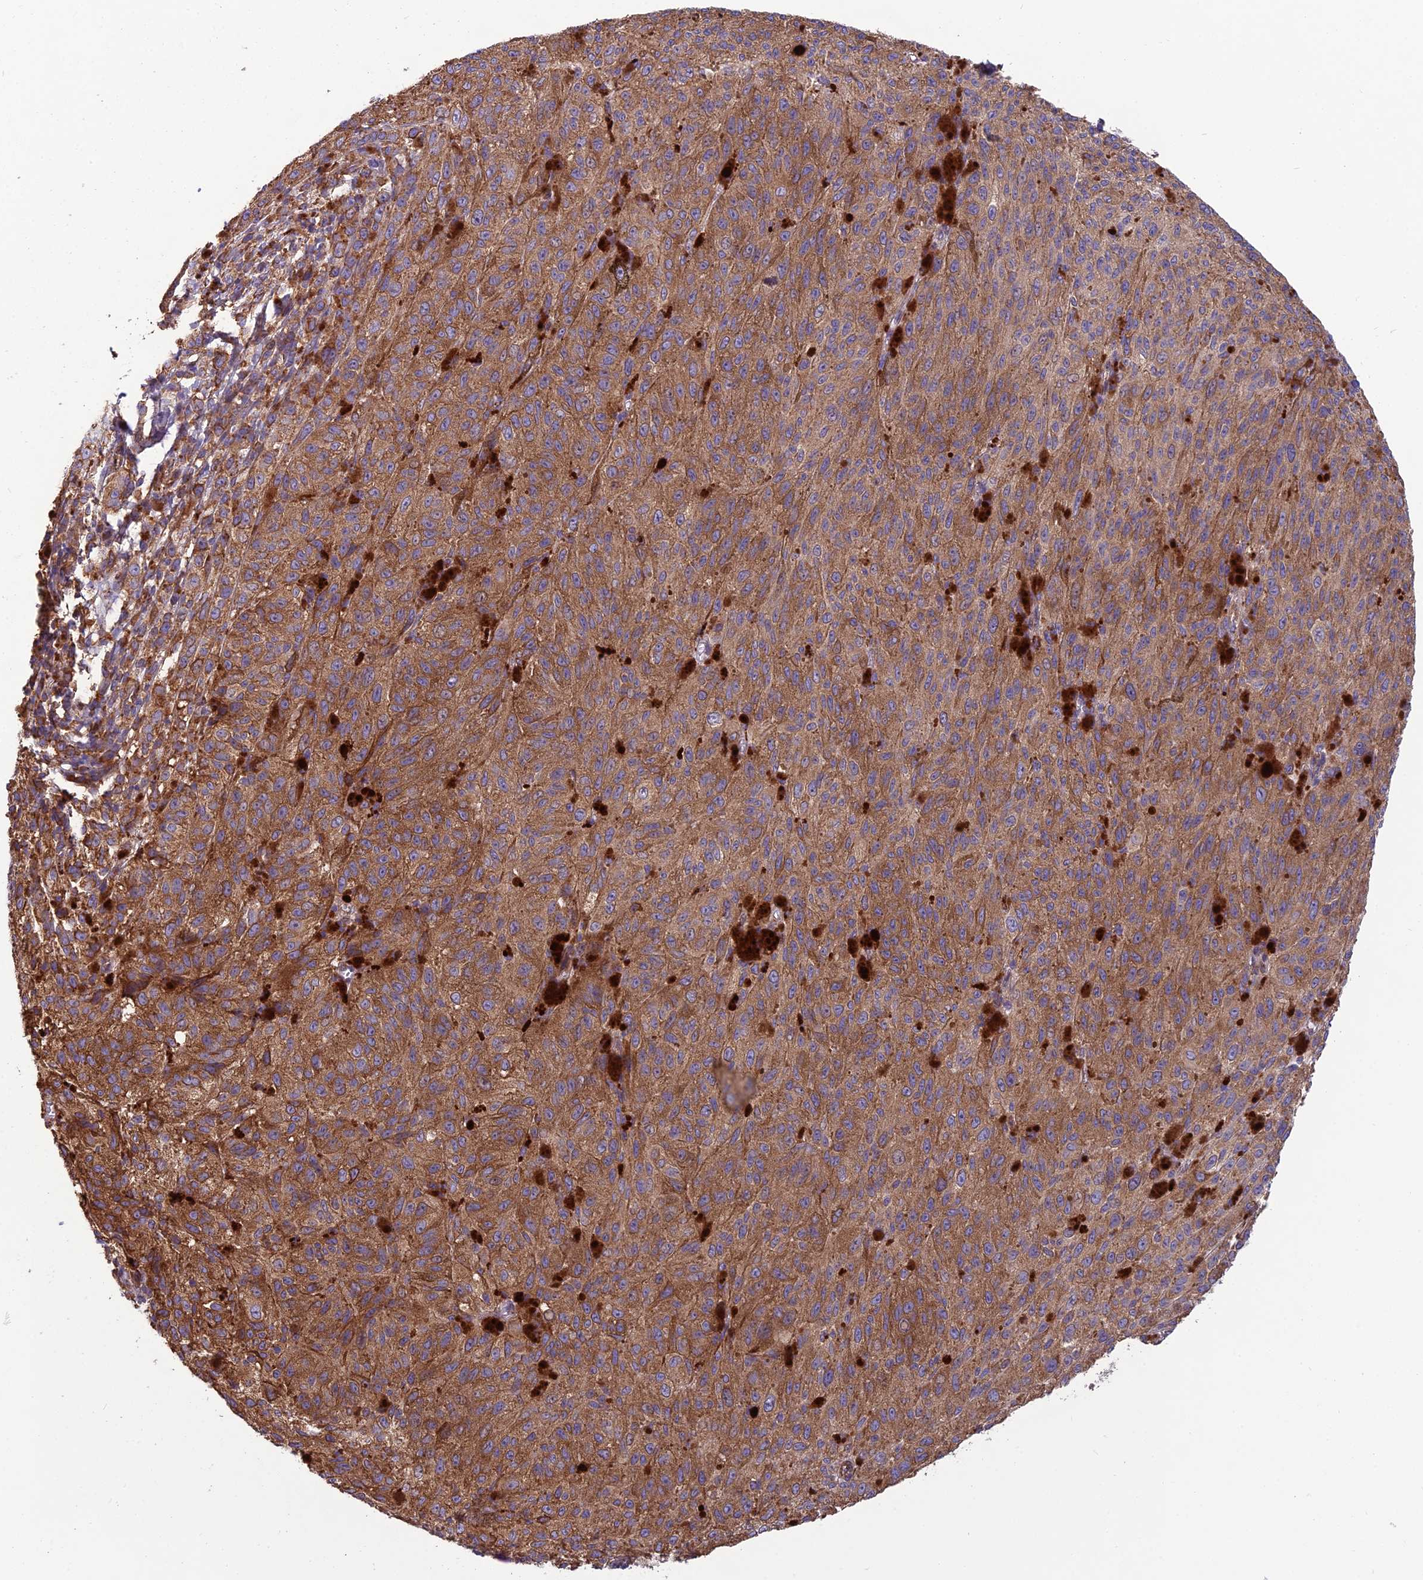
{"staining": {"intensity": "moderate", "quantity": ">75%", "location": "cytoplasmic/membranous"}, "tissue": "melanoma", "cell_type": "Tumor cells", "image_type": "cancer", "snomed": [{"axis": "morphology", "description": "Malignant melanoma, NOS"}, {"axis": "topography", "description": "Skin"}], "caption": "Protein expression analysis of human malignant melanoma reveals moderate cytoplasmic/membranous positivity in about >75% of tumor cells.", "gene": "SPDL1", "patient": {"sex": "female", "age": 52}}